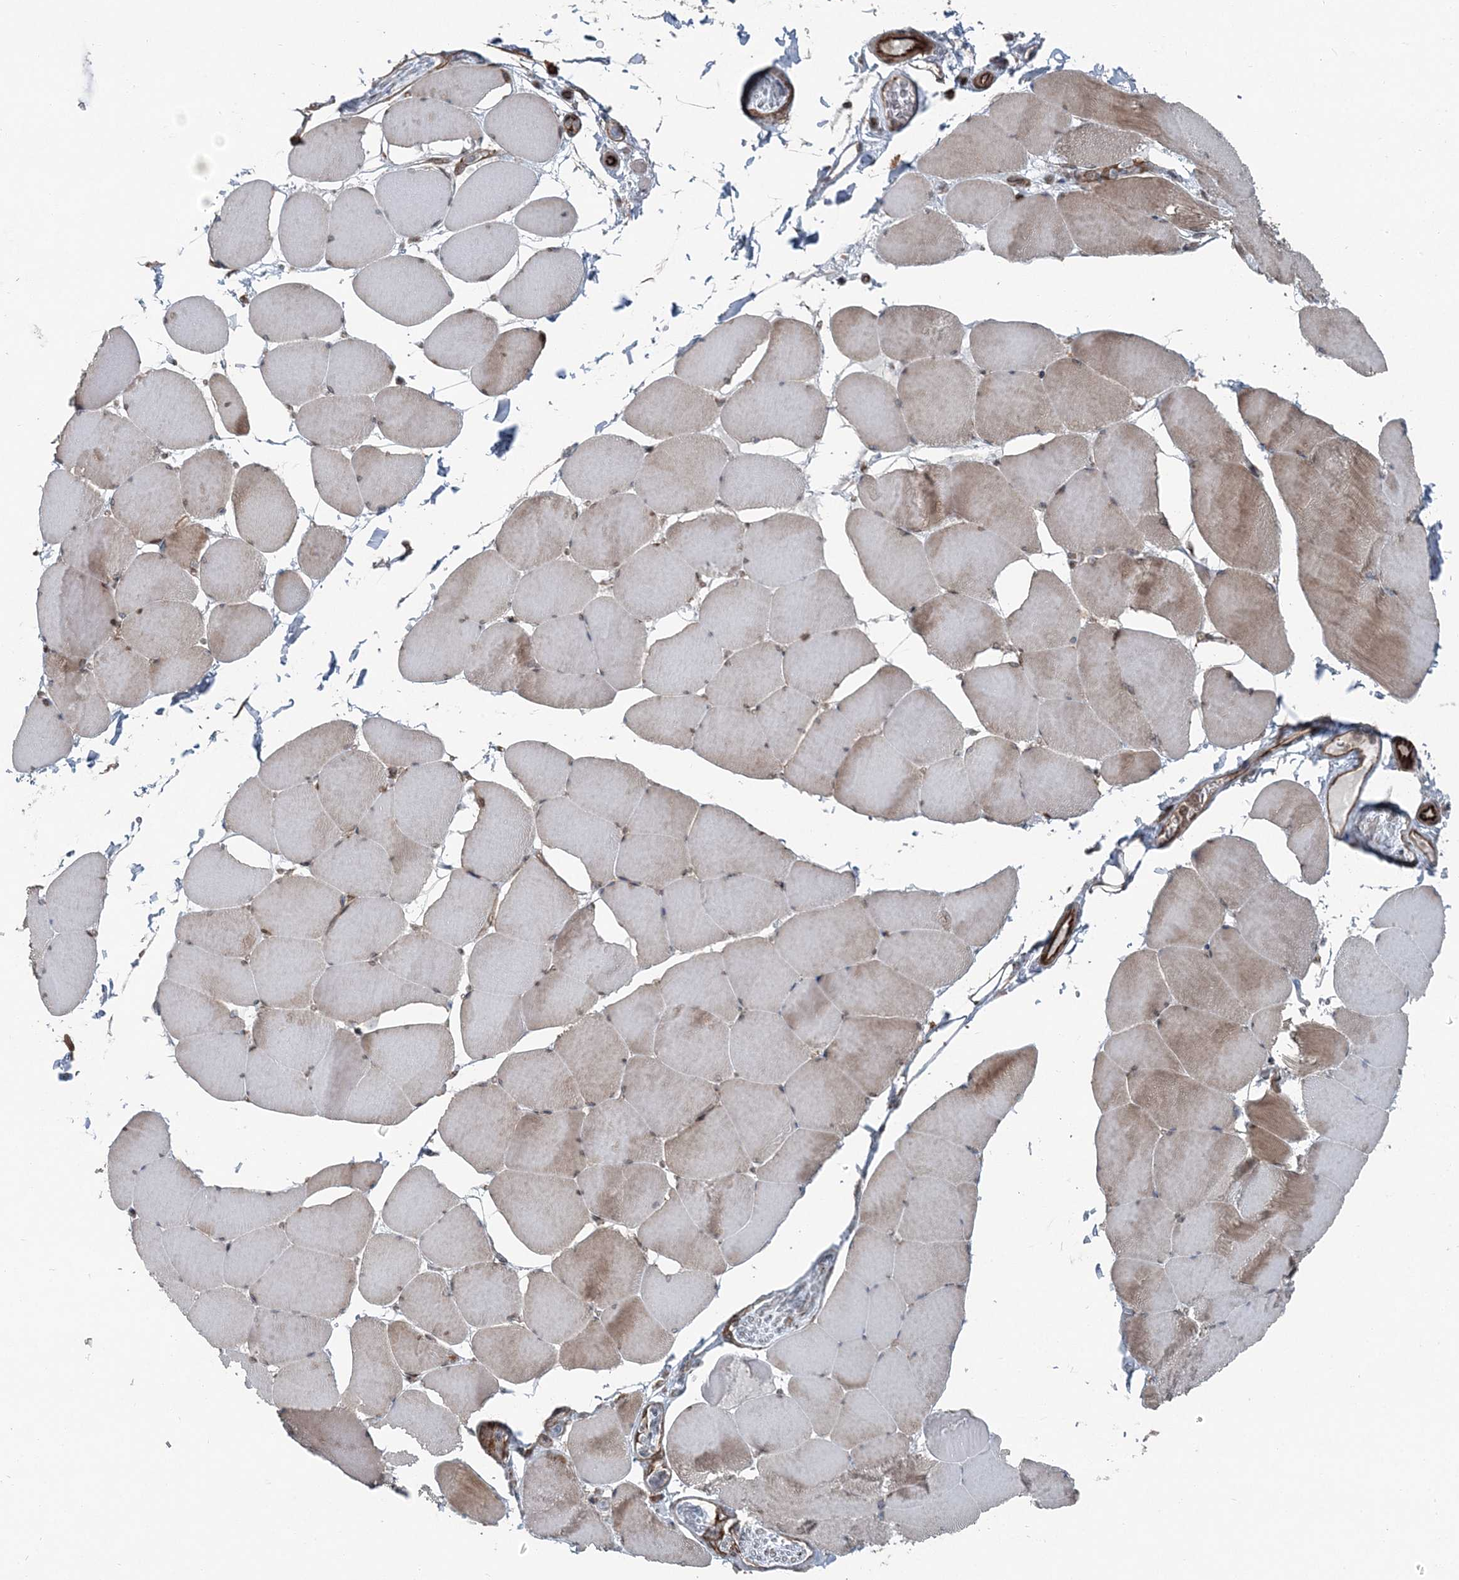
{"staining": {"intensity": "moderate", "quantity": "25%-75%", "location": "cytoplasmic/membranous"}, "tissue": "skeletal muscle", "cell_type": "Myocytes", "image_type": "normal", "snomed": [{"axis": "morphology", "description": "Normal tissue, NOS"}, {"axis": "topography", "description": "Skeletal muscle"}], "caption": "Protein analysis of unremarkable skeletal muscle displays moderate cytoplasmic/membranous positivity in approximately 25%-75% of myocytes.", "gene": "FBXL17", "patient": {"sex": "male", "age": 62}}